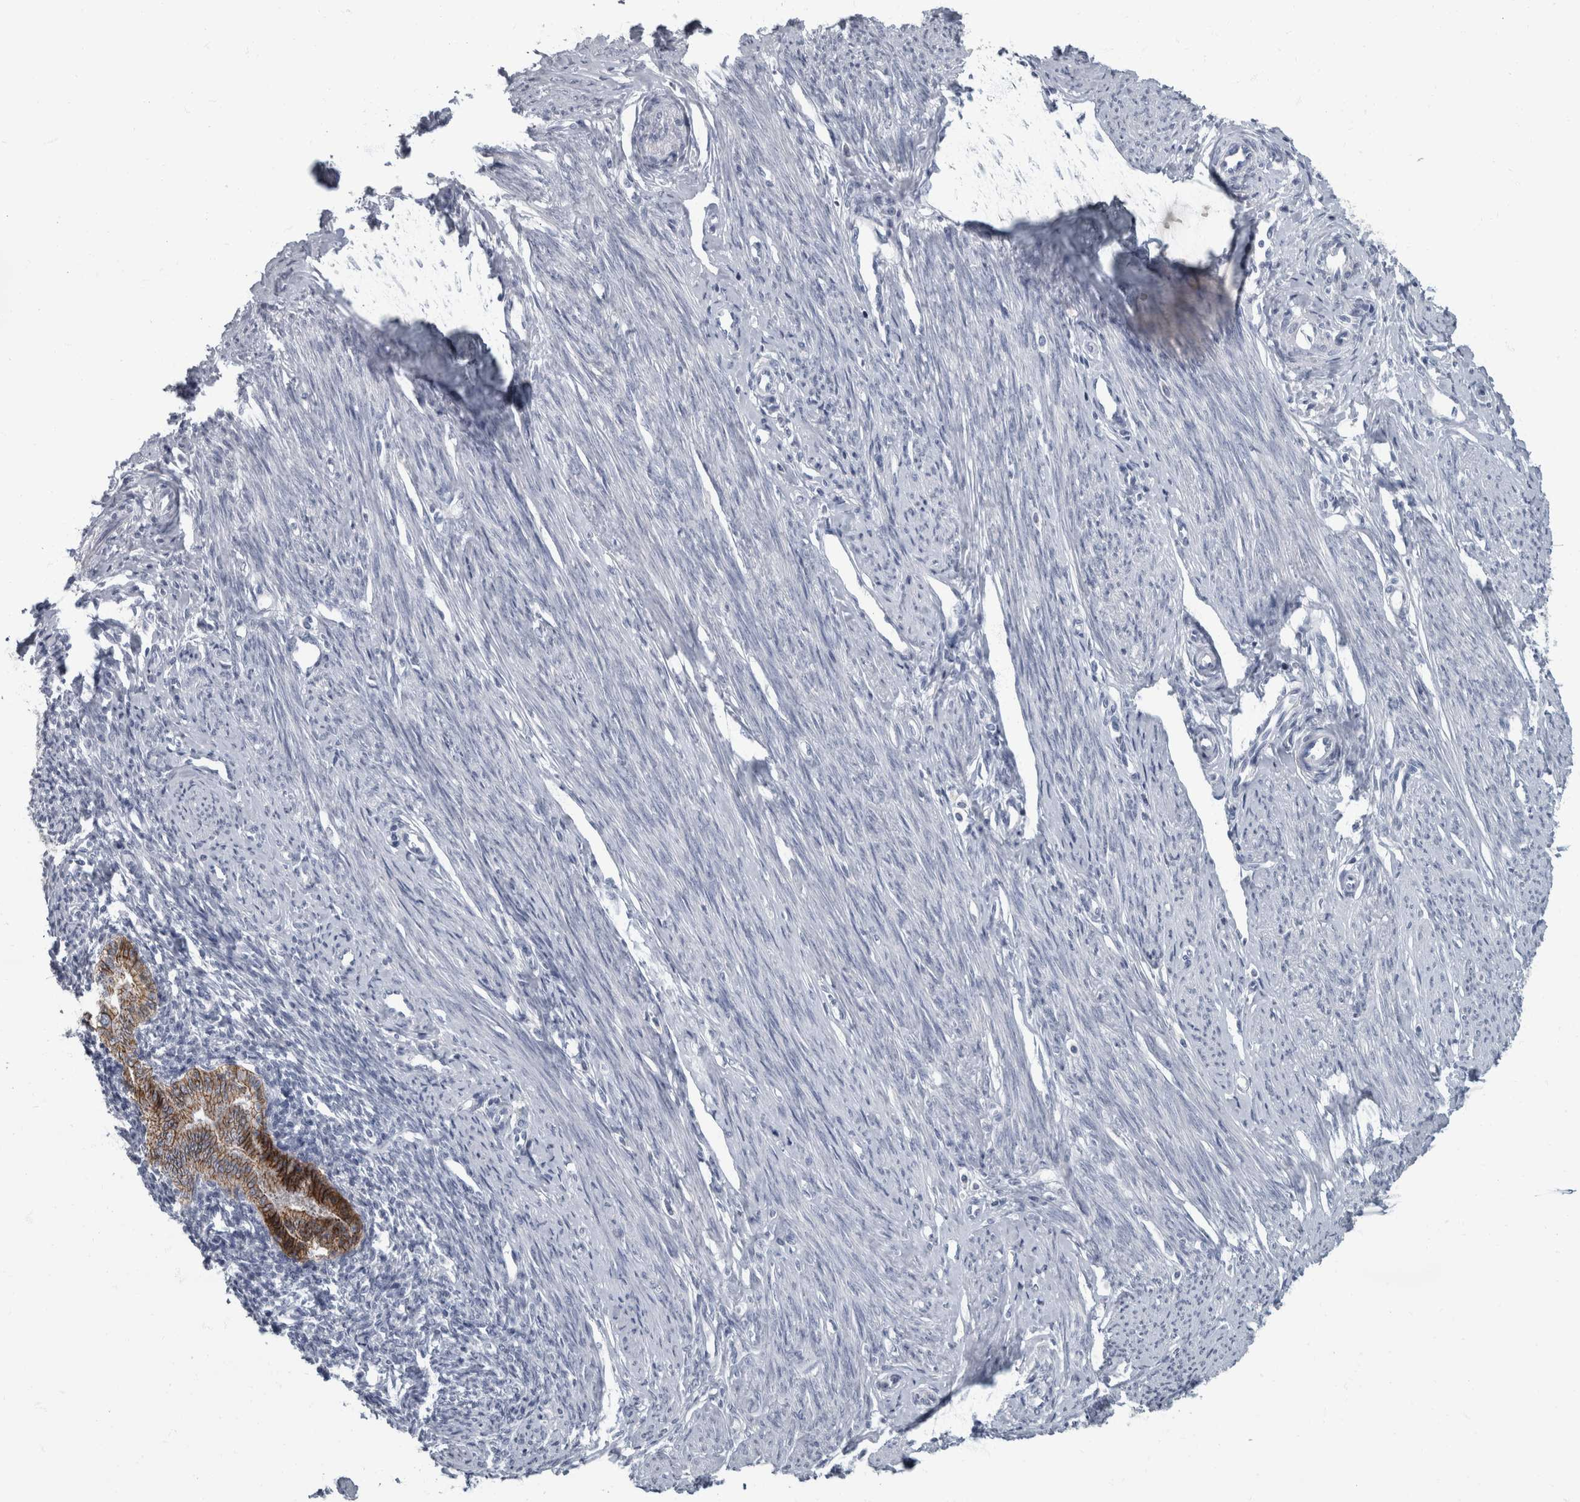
{"staining": {"intensity": "negative", "quantity": "none", "location": "none"}, "tissue": "endometrium", "cell_type": "Cells in endometrial stroma", "image_type": "normal", "snomed": [{"axis": "morphology", "description": "Normal tissue, NOS"}, {"axis": "topography", "description": "Endometrium"}], "caption": "Immunohistochemistry (IHC) photomicrograph of unremarkable human endometrium stained for a protein (brown), which displays no expression in cells in endometrial stroma. The staining was performed using DAB (3,3'-diaminobenzidine) to visualize the protein expression in brown, while the nuclei were stained in blue with hematoxylin (Magnification: 20x).", "gene": "DSG2", "patient": {"sex": "female", "age": 56}}